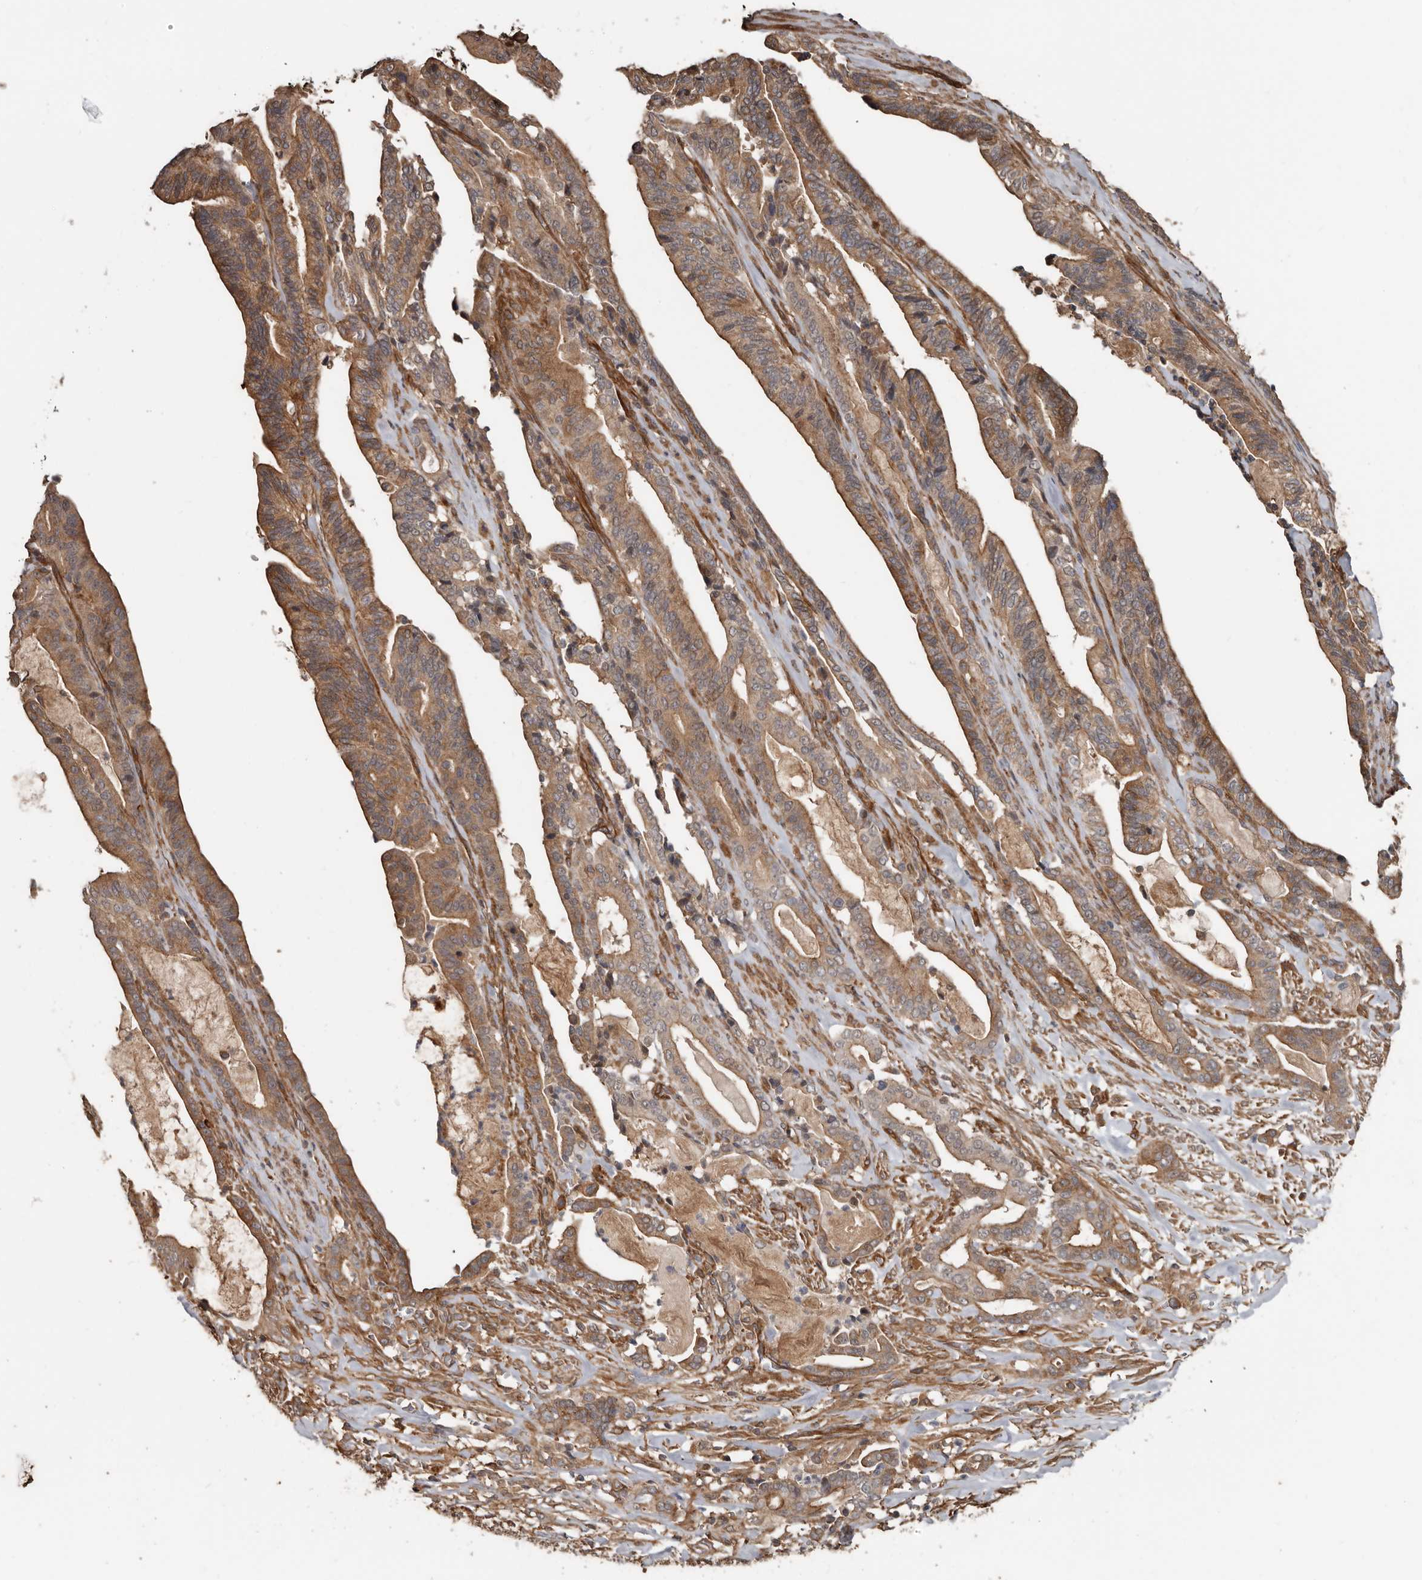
{"staining": {"intensity": "moderate", "quantity": ">75%", "location": "cytoplasmic/membranous"}, "tissue": "pancreatic cancer", "cell_type": "Tumor cells", "image_type": "cancer", "snomed": [{"axis": "morphology", "description": "Adenocarcinoma, NOS"}, {"axis": "topography", "description": "Pancreas"}], "caption": "Pancreatic adenocarcinoma stained with a brown dye reveals moderate cytoplasmic/membranous positive positivity in about >75% of tumor cells.", "gene": "EXOC3L1", "patient": {"sex": "male", "age": 63}}